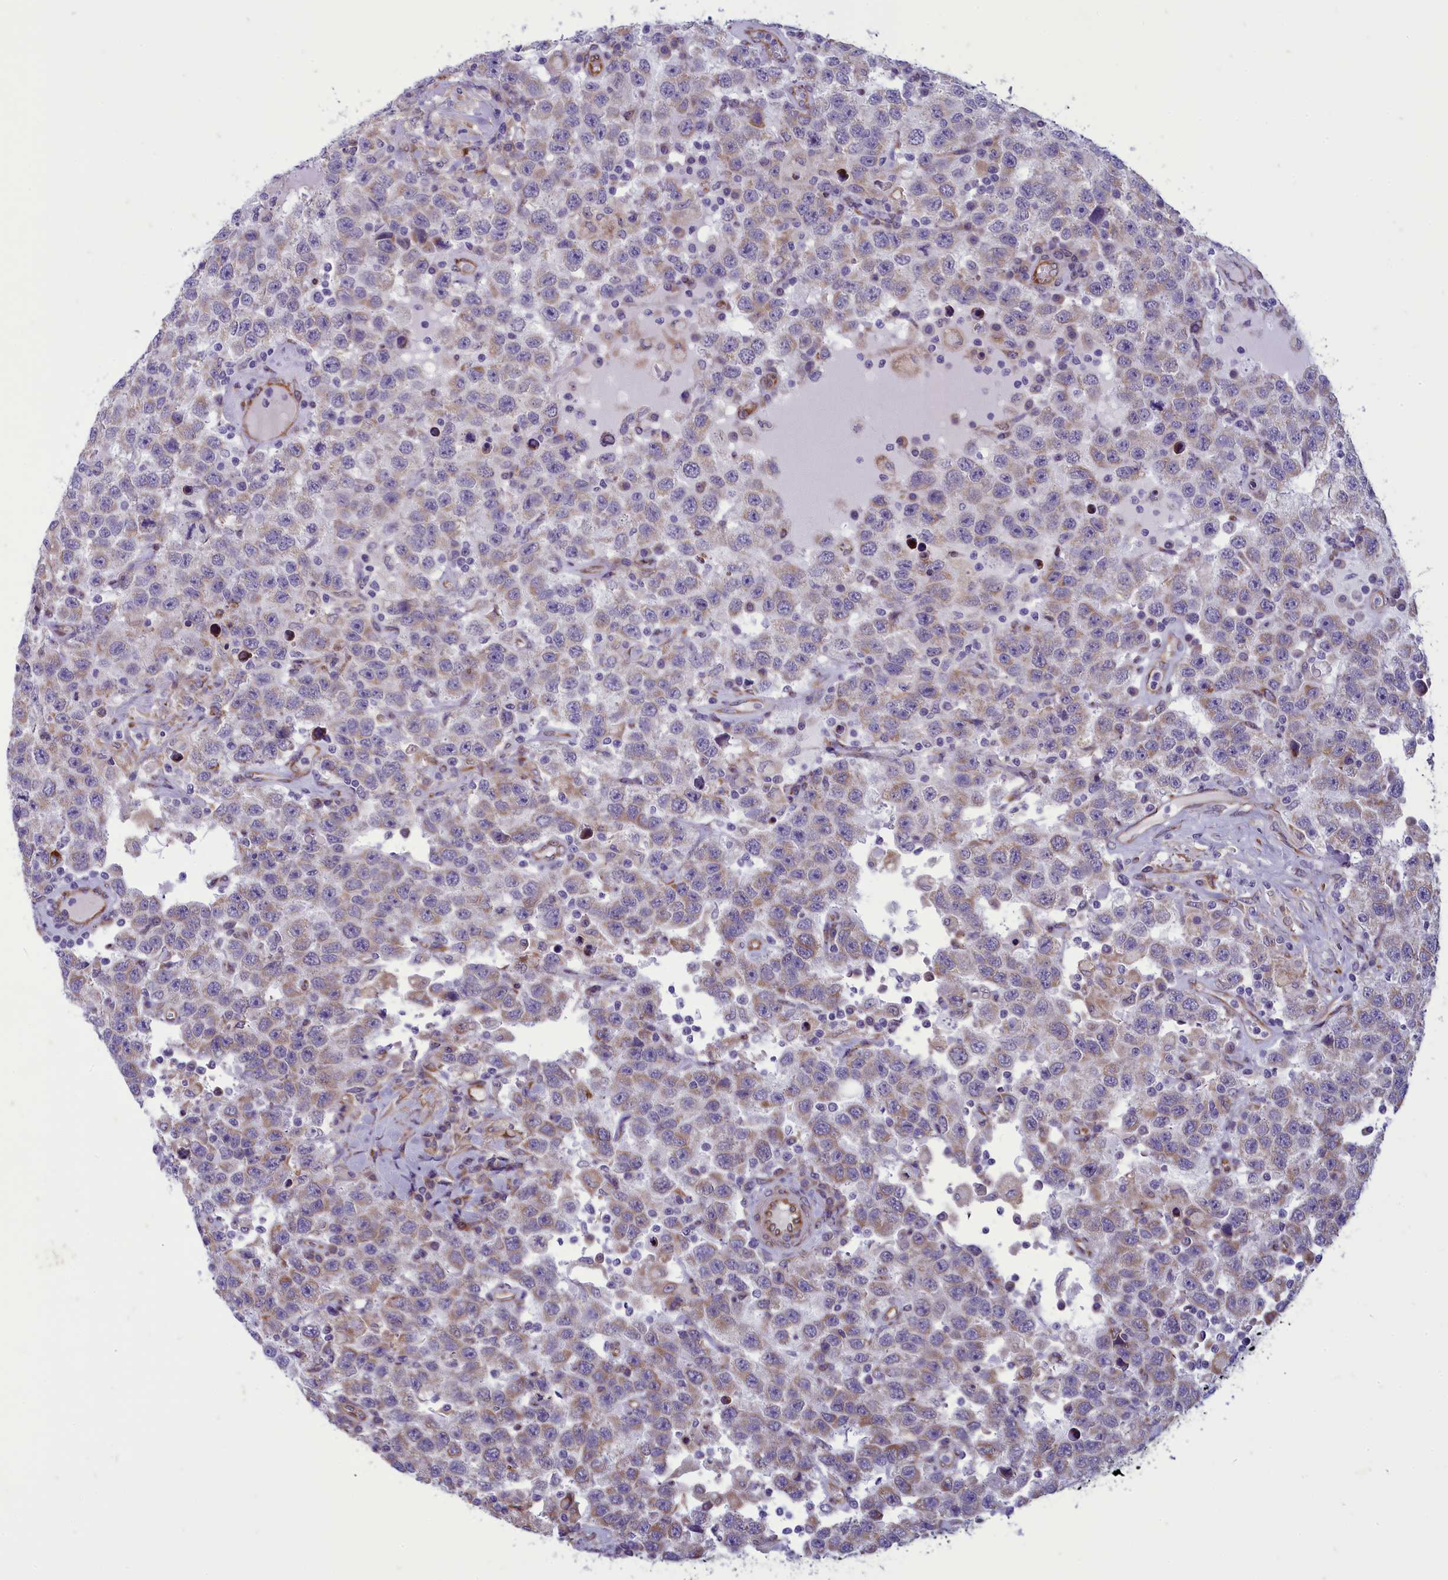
{"staining": {"intensity": "weak", "quantity": "25%-75%", "location": "cytoplasmic/membranous"}, "tissue": "testis cancer", "cell_type": "Tumor cells", "image_type": "cancer", "snomed": [{"axis": "morphology", "description": "Seminoma, NOS"}, {"axis": "topography", "description": "Testis"}], "caption": "A micrograph of testis cancer (seminoma) stained for a protein reveals weak cytoplasmic/membranous brown staining in tumor cells.", "gene": "CENATAC", "patient": {"sex": "male", "age": 41}}